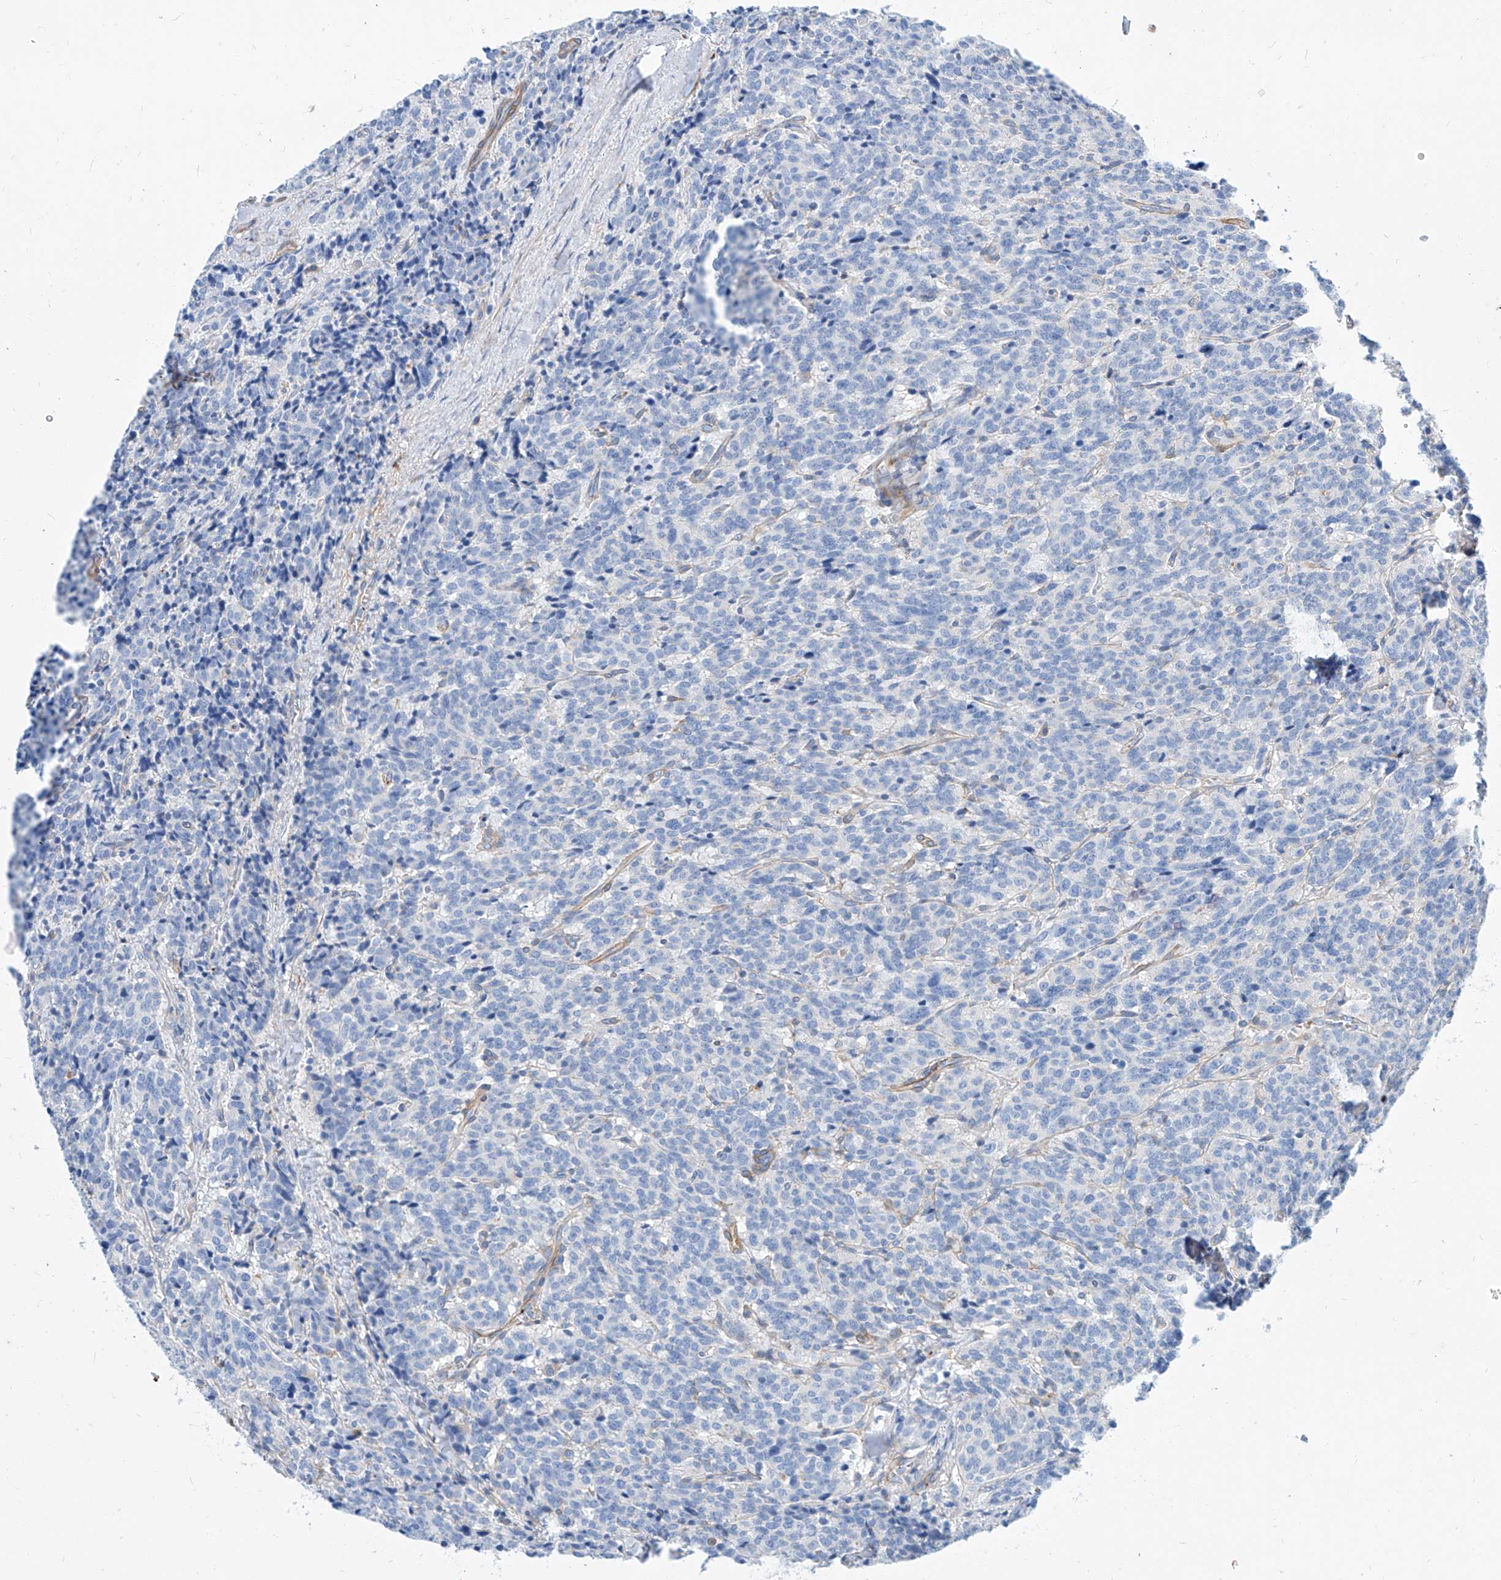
{"staining": {"intensity": "negative", "quantity": "none", "location": "none"}, "tissue": "carcinoid", "cell_type": "Tumor cells", "image_type": "cancer", "snomed": [{"axis": "morphology", "description": "Carcinoid, malignant, NOS"}, {"axis": "topography", "description": "Lung"}], "caption": "IHC of malignant carcinoid exhibits no positivity in tumor cells.", "gene": "TAS2R60", "patient": {"sex": "female", "age": 46}}